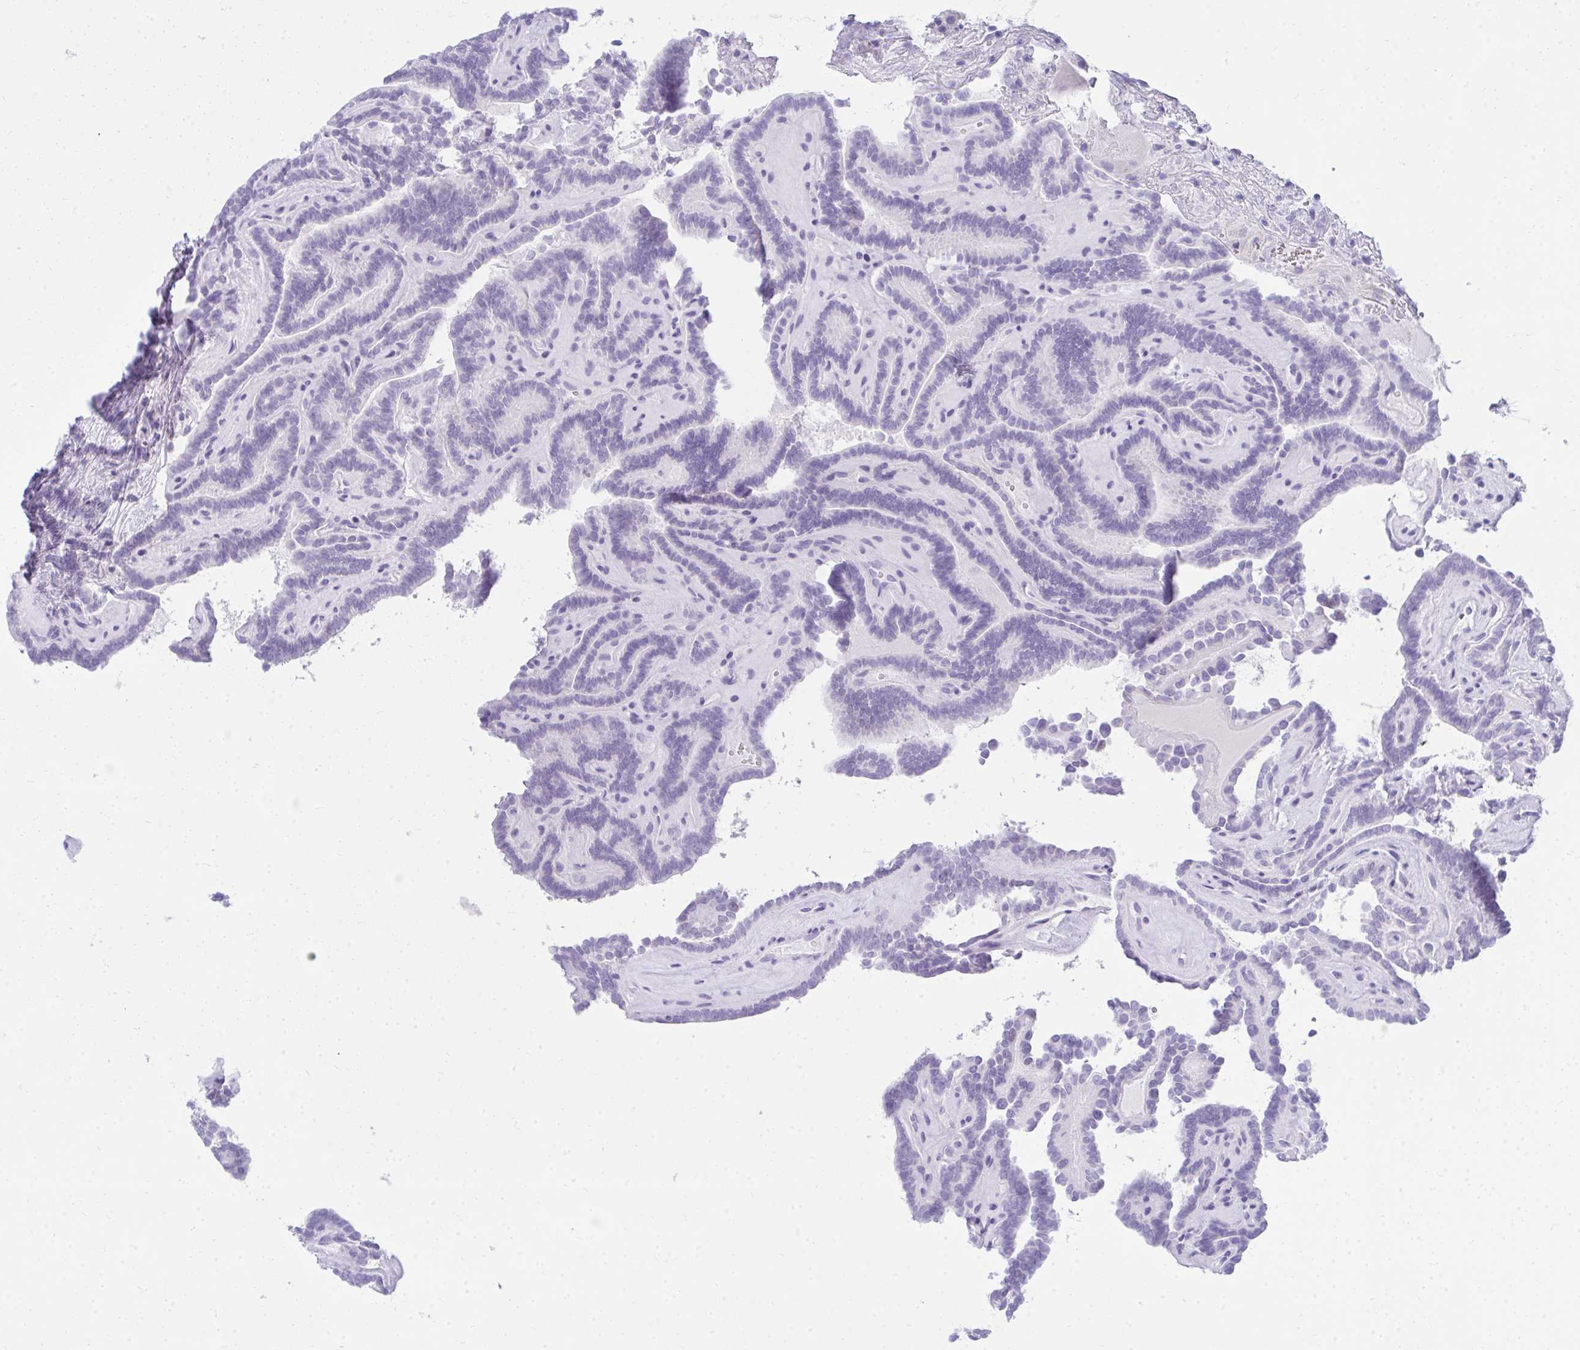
{"staining": {"intensity": "negative", "quantity": "none", "location": "none"}, "tissue": "thyroid cancer", "cell_type": "Tumor cells", "image_type": "cancer", "snomed": [{"axis": "morphology", "description": "Papillary adenocarcinoma, NOS"}, {"axis": "topography", "description": "Thyroid gland"}], "caption": "Tumor cells show no significant staining in thyroid cancer. The staining is performed using DAB brown chromogen with nuclei counter-stained in using hematoxylin.", "gene": "OR5F1", "patient": {"sex": "female", "age": 21}}